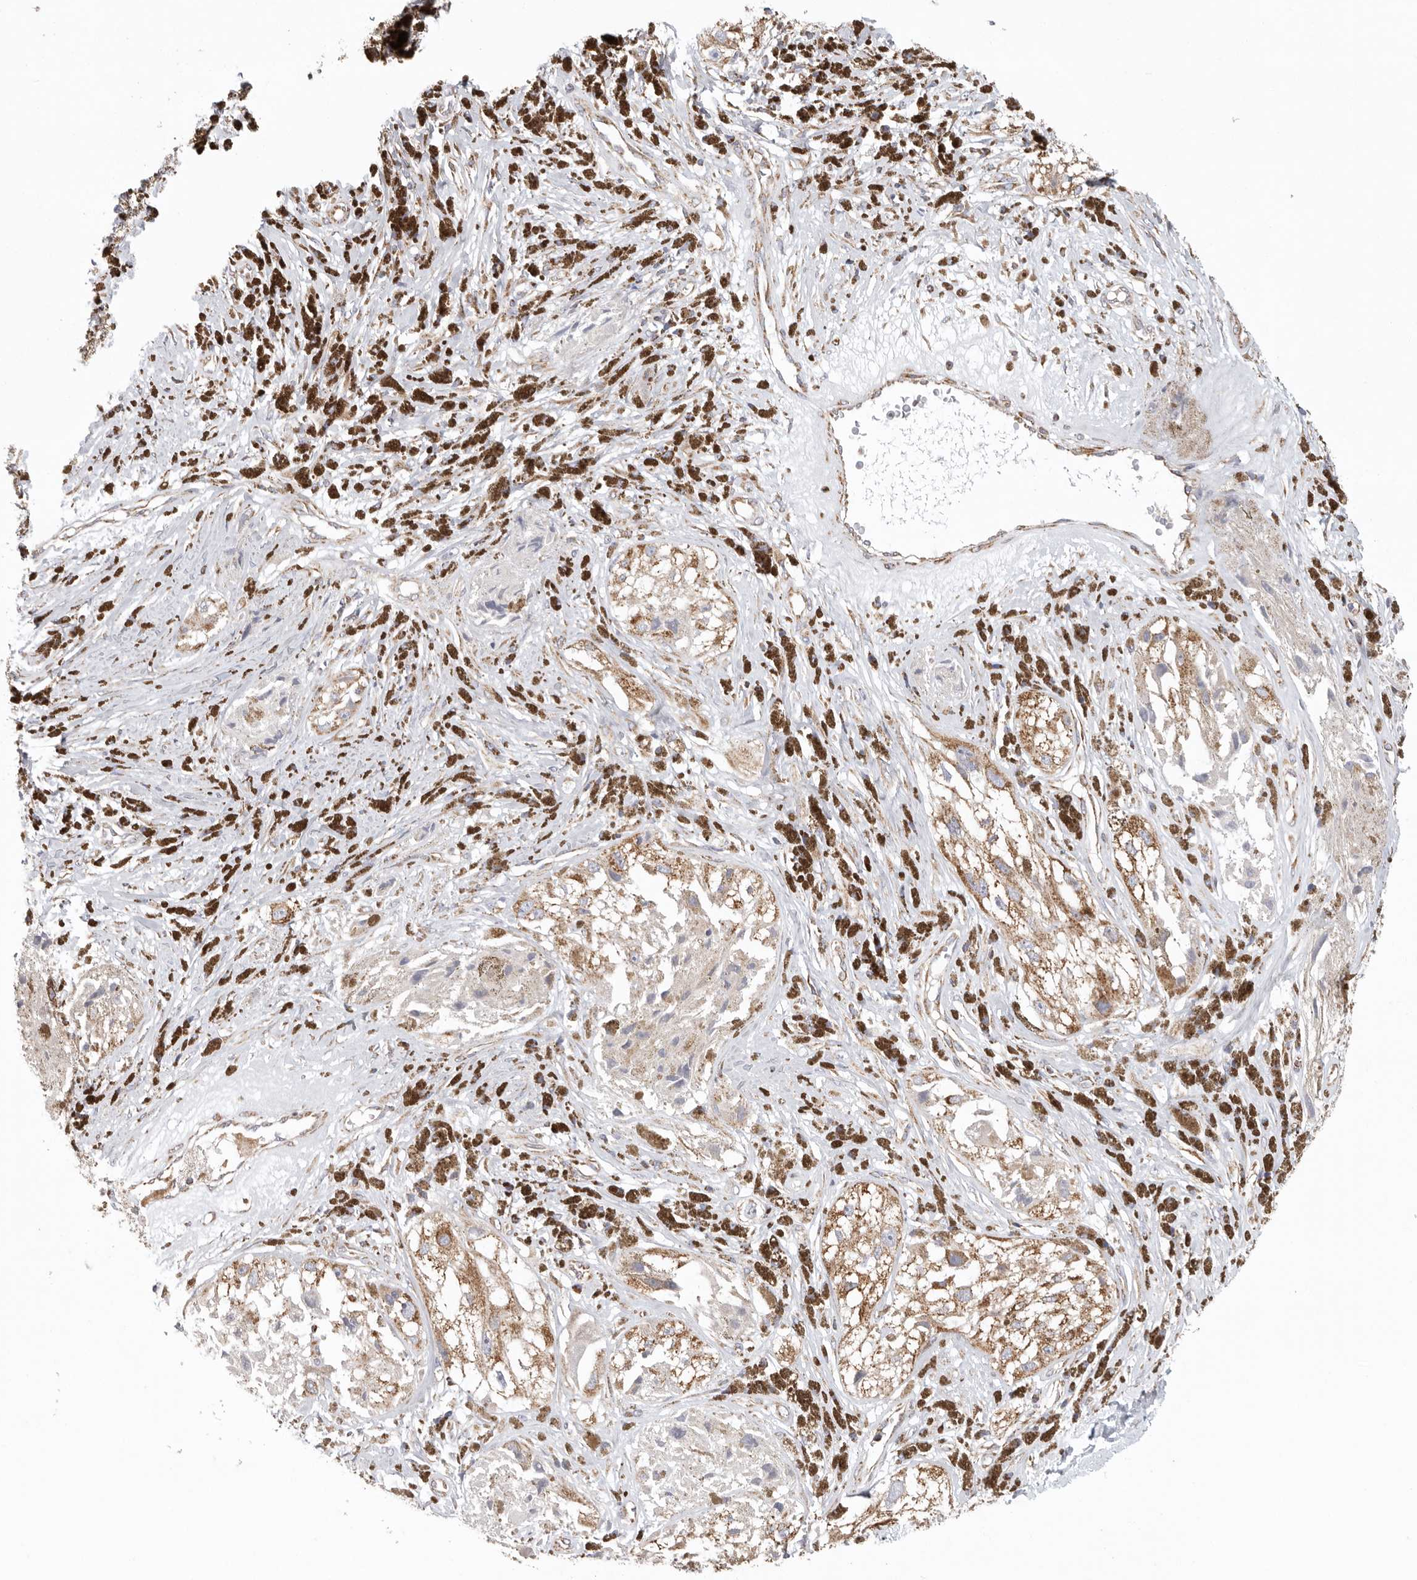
{"staining": {"intensity": "moderate", "quantity": ">75%", "location": "cytoplasmic/membranous"}, "tissue": "melanoma", "cell_type": "Tumor cells", "image_type": "cancer", "snomed": [{"axis": "morphology", "description": "Malignant melanoma, NOS"}, {"axis": "topography", "description": "Skin"}], "caption": "Melanoma stained for a protein demonstrates moderate cytoplasmic/membranous positivity in tumor cells. The staining is performed using DAB brown chromogen to label protein expression. The nuclei are counter-stained blue using hematoxylin.", "gene": "FKBP8", "patient": {"sex": "male", "age": 88}}